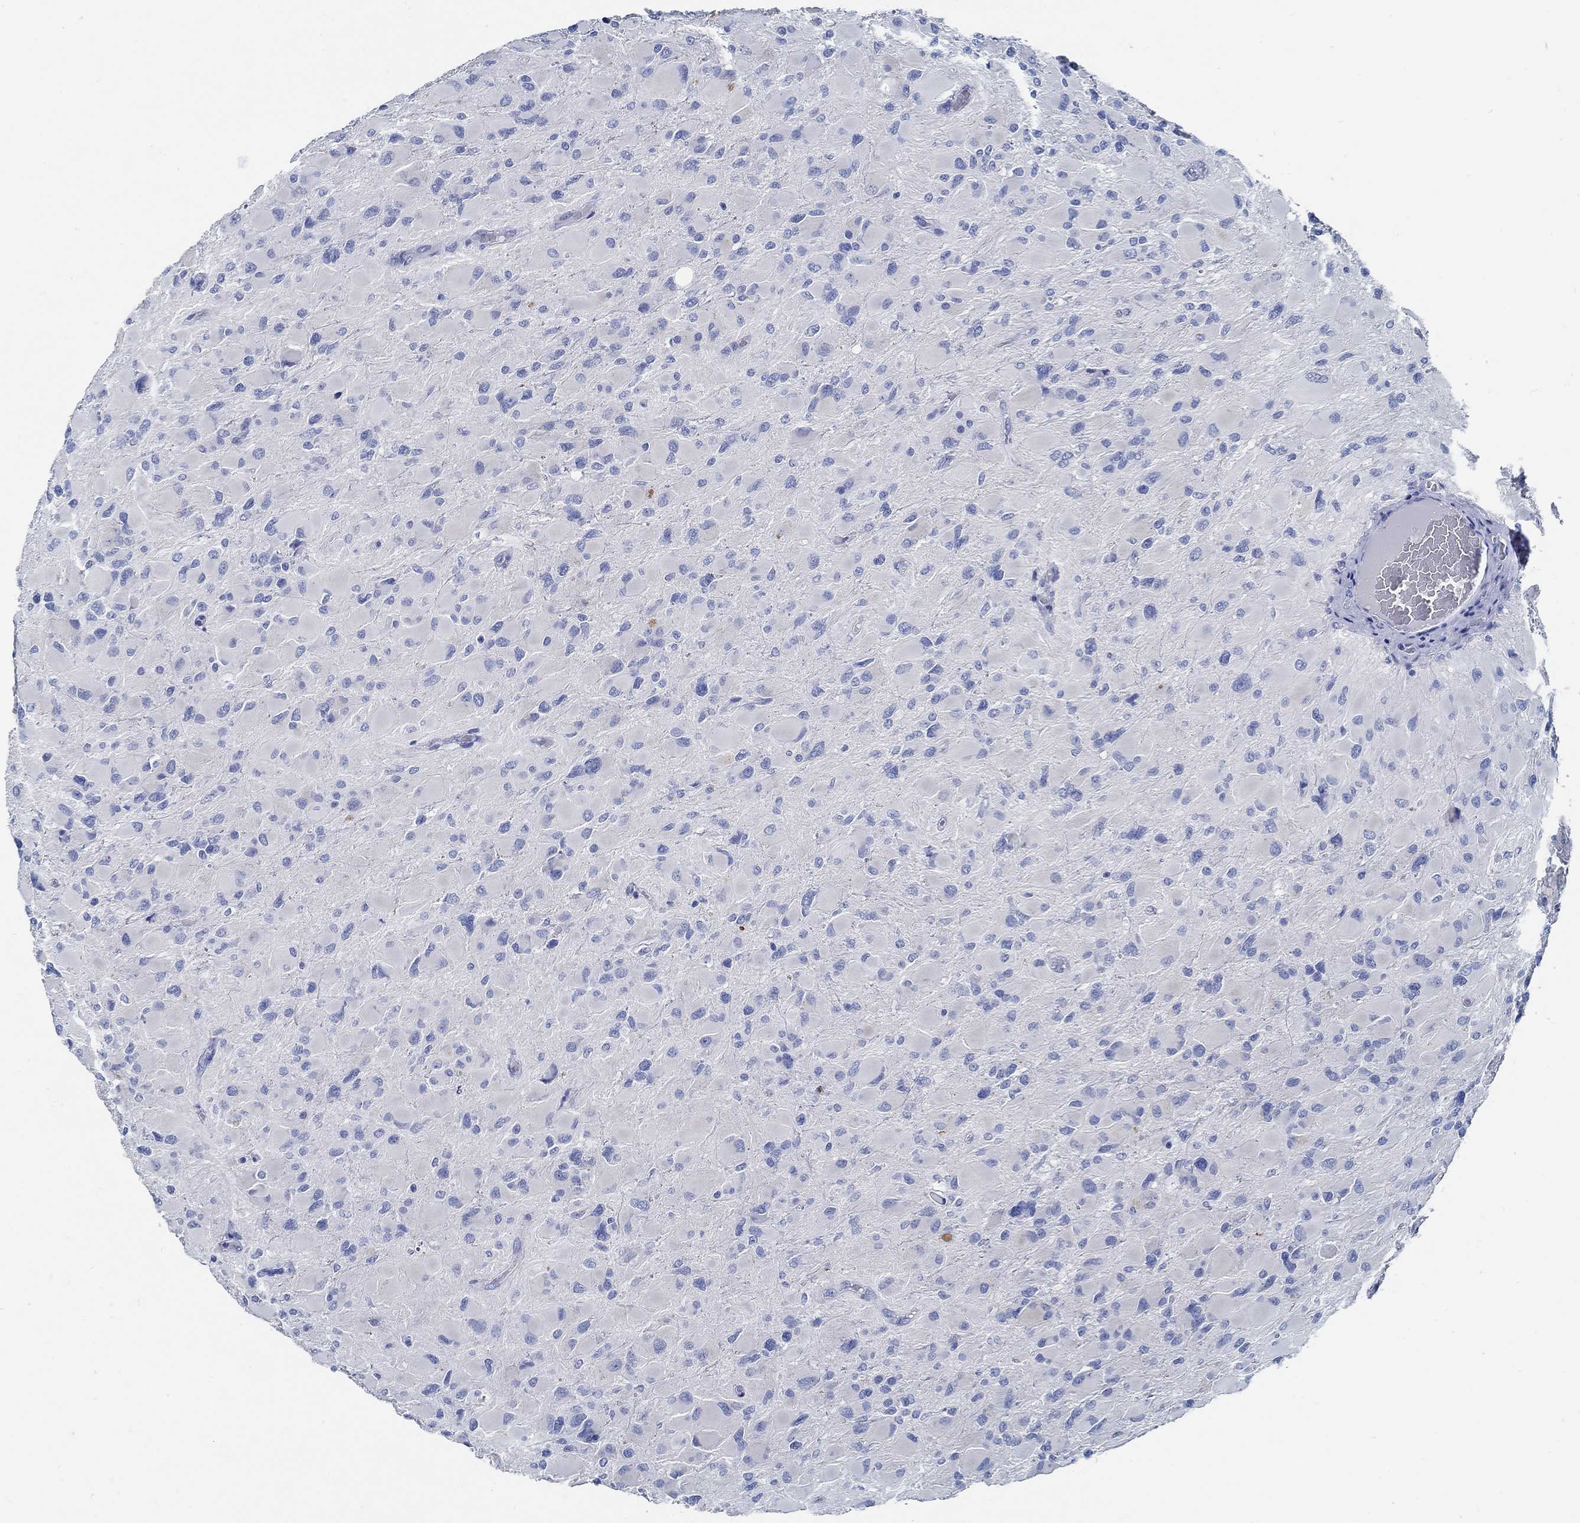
{"staining": {"intensity": "negative", "quantity": "none", "location": "none"}, "tissue": "glioma", "cell_type": "Tumor cells", "image_type": "cancer", "snomed": [{"axis": "morphology", "description": "Glioma, malignant, High grade"}, {"axis": "topography", "description": "Cerebral cortex"}], "caption": "The photomicrograph demonstrates no staining of tumor cells in malignant glioma (high-grade). (DAB (3,3'-diaminobenzidine) immunohistochemistry visualized using brightfield microscopy, high magnification).", "gene": "SLC45A1", "patient": {"sex": "female", "age": 36}}